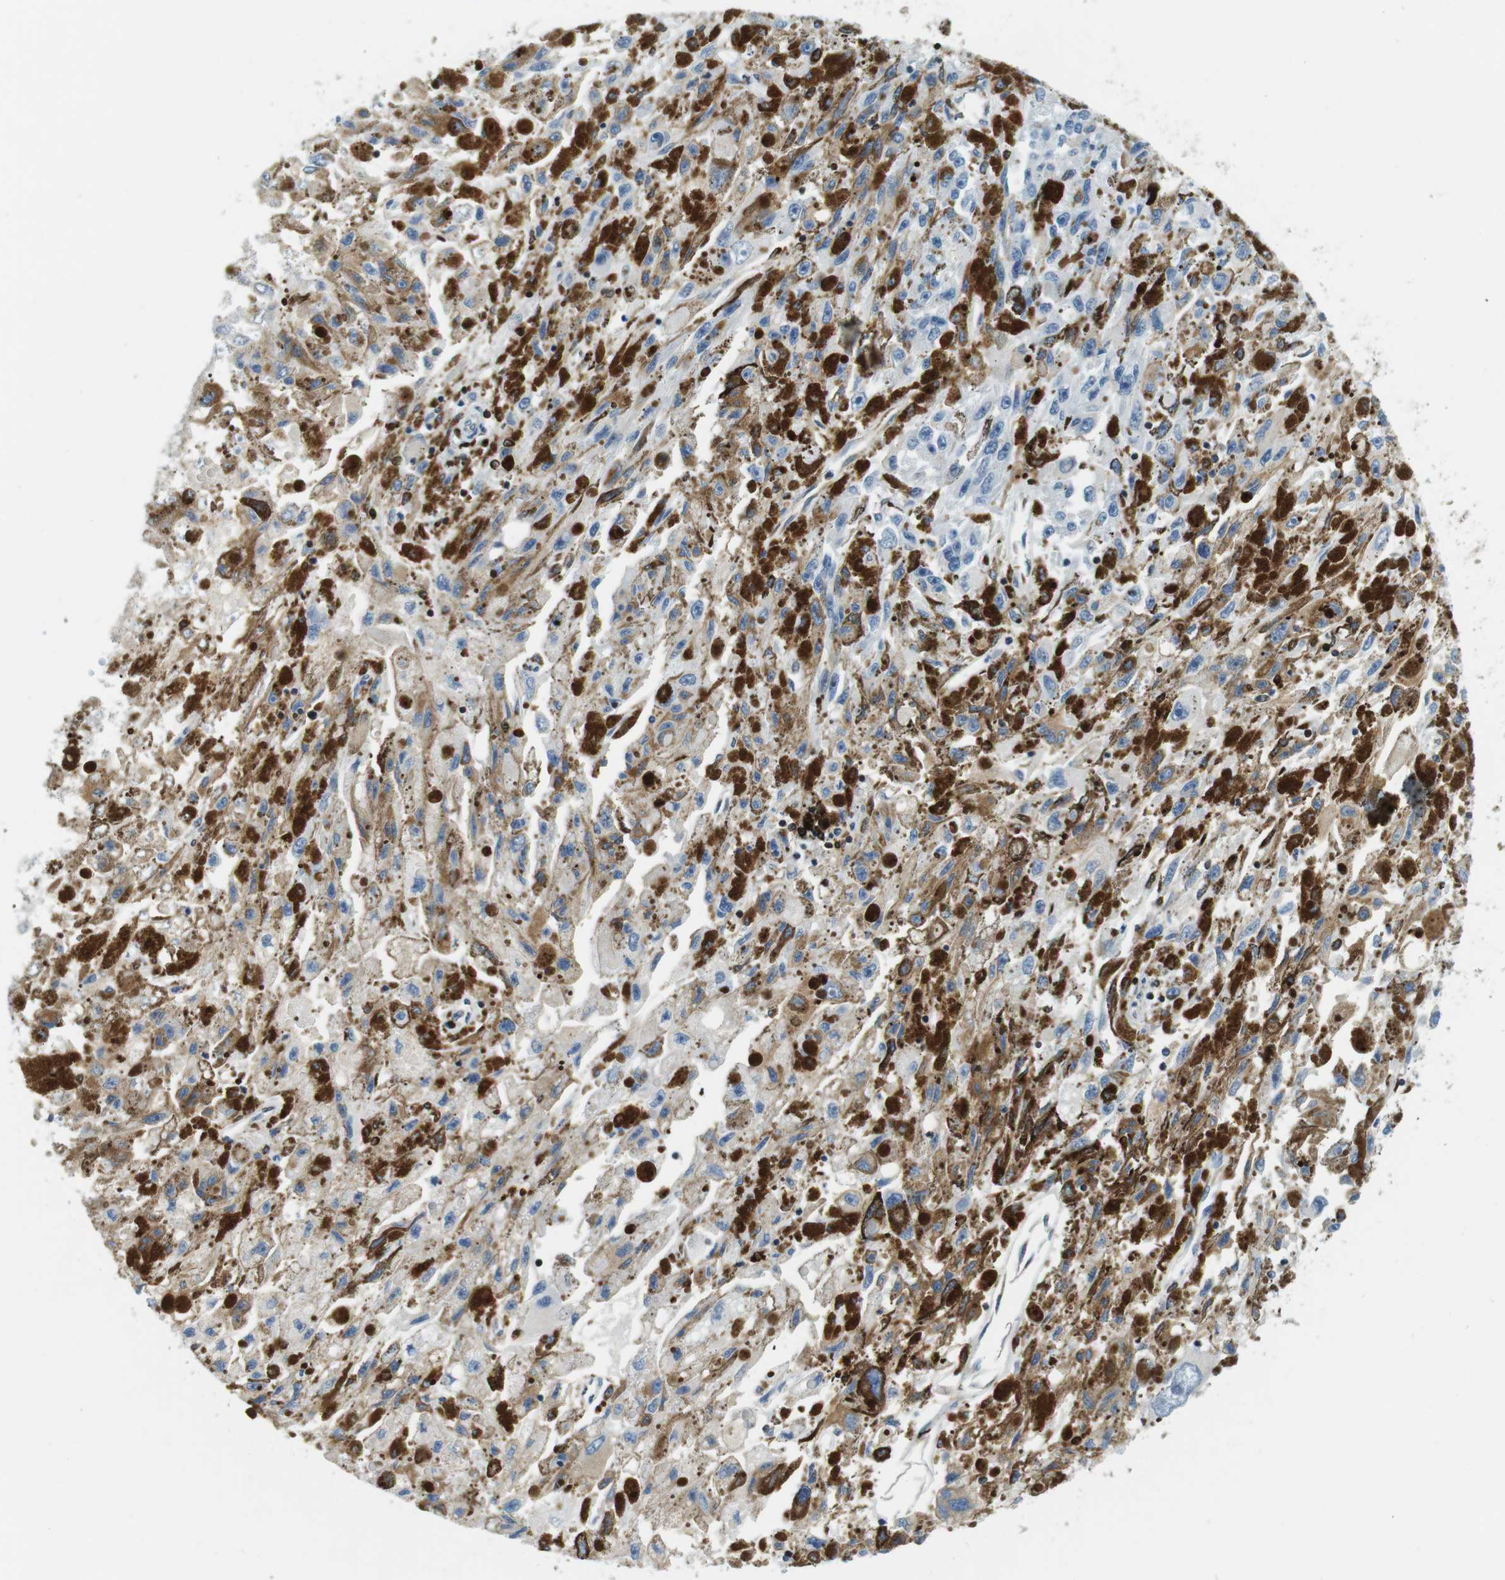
{"staining": {"intensity": "moderate", "quantity": "25%-75%", "location": "cytoplasmic/membranous"}, "tissue": "melanoma", "cell_type": "Tumor cells", "image_type": "cancer", "snomed": [{"axis": "morphology", "description": "Malignant melanoma, NOS"}, {"axis": "topography", "description": "Skin"}], "caption": "This micrograph exhibits immunohistochemistry (IHC) staining of melanoma, with medium moderate cytoplasmic/membranous expression in approximately 25%-75% of tumor cells.", "gene": "CIITA", "patient": {"sex": "female", "age": 104}}